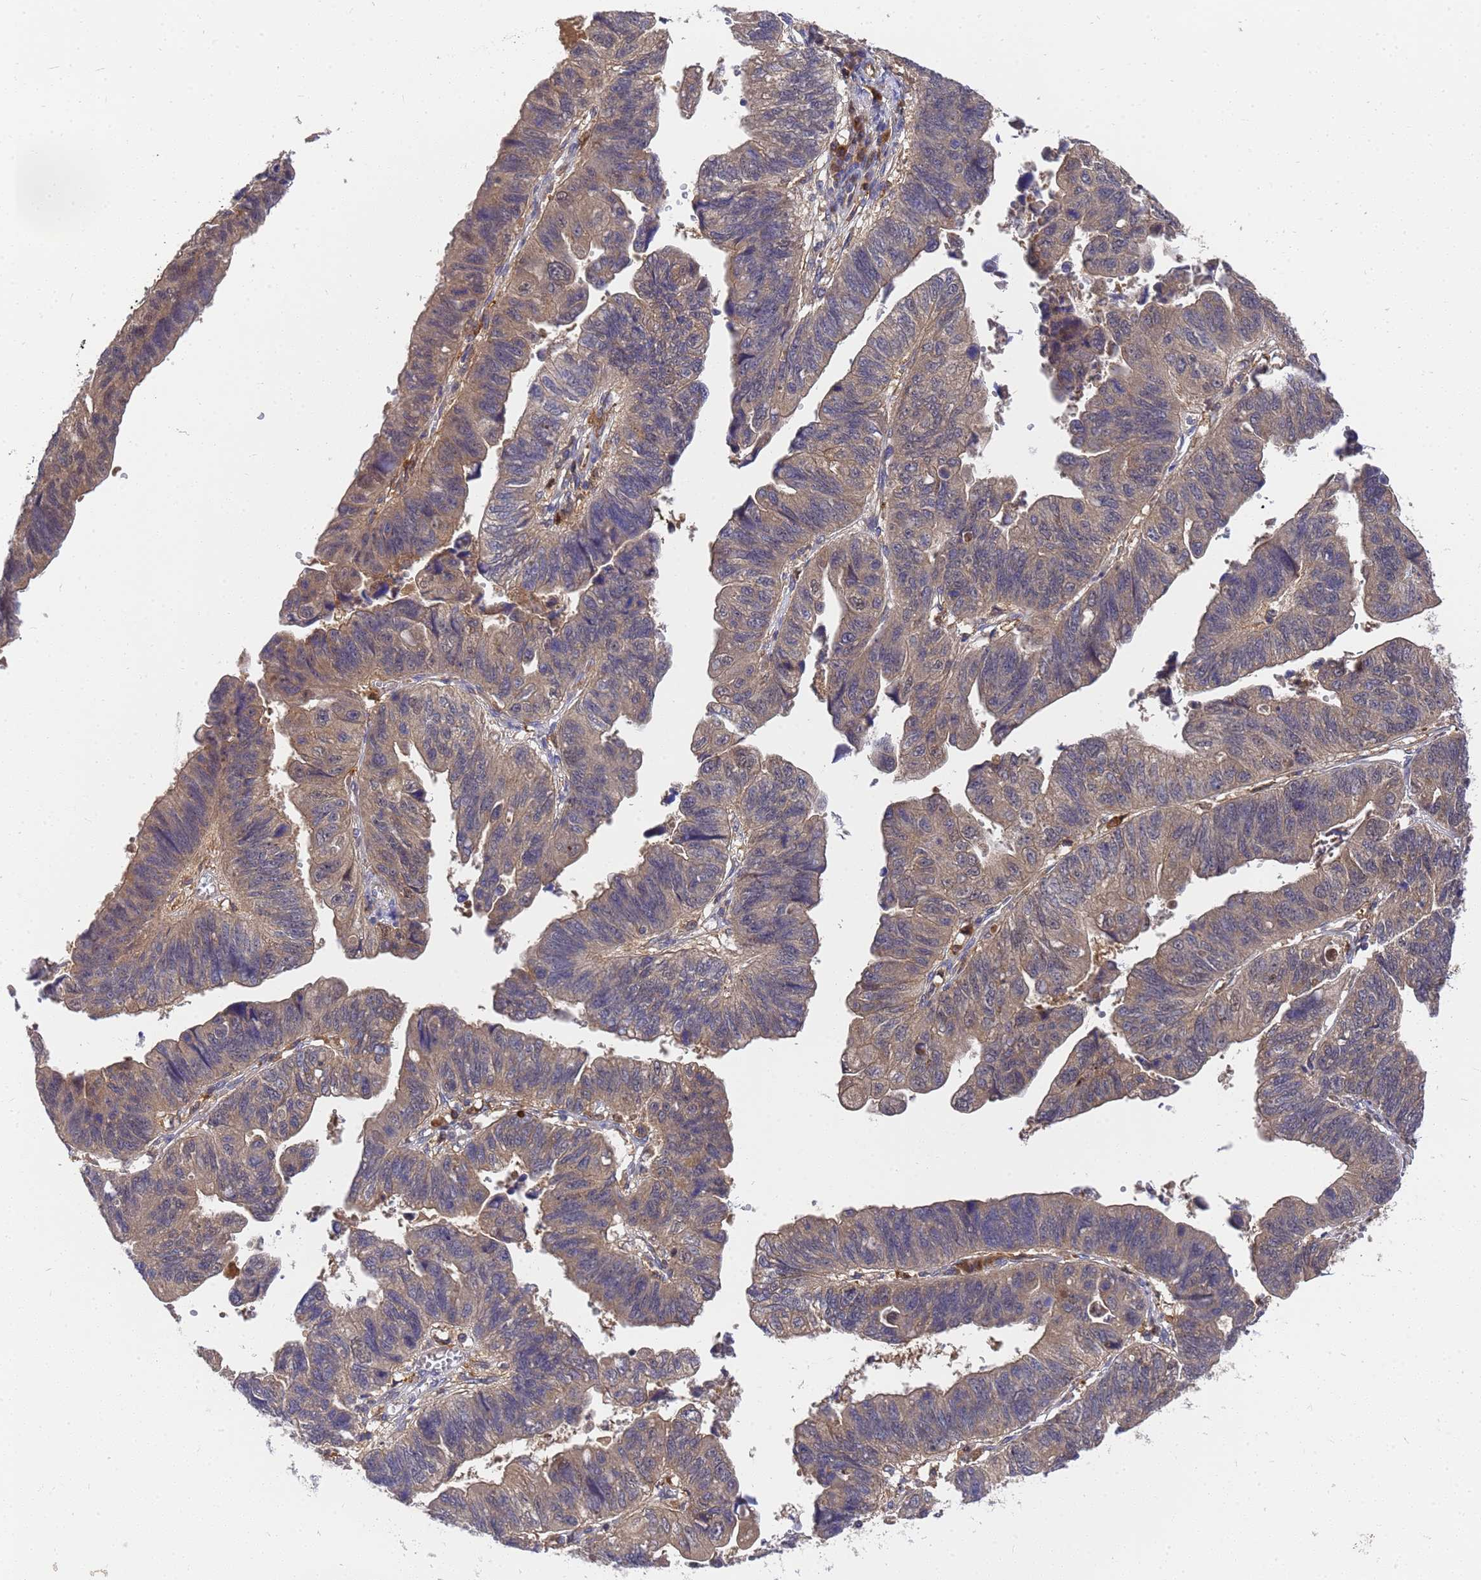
{"staining": {"intensity": "weak", "quantity": ">75%", "location": "cytoplasmic/membranous"}, "tissue": "stomach cancer", "cell_type": "Tumor cells", "image_type": "cancer", "snomed": [{"axis": "morphology", "description": "Adenocarcinoma, NOS"}, {"axis": "topography", "description": "Stomach"}], "caption": "A photomicrograph of human stomach cancer stained for a protein exhibits weak cytoplasmic/membranous brown staining in tumor cells. The protein of interest is stained brown, and the nuclei are stained in blue (DAB IHC with brightfield microscopy, high magnification).", "gene": "SLC35E2B", "patient": {"sex": "male", "age": 59}}